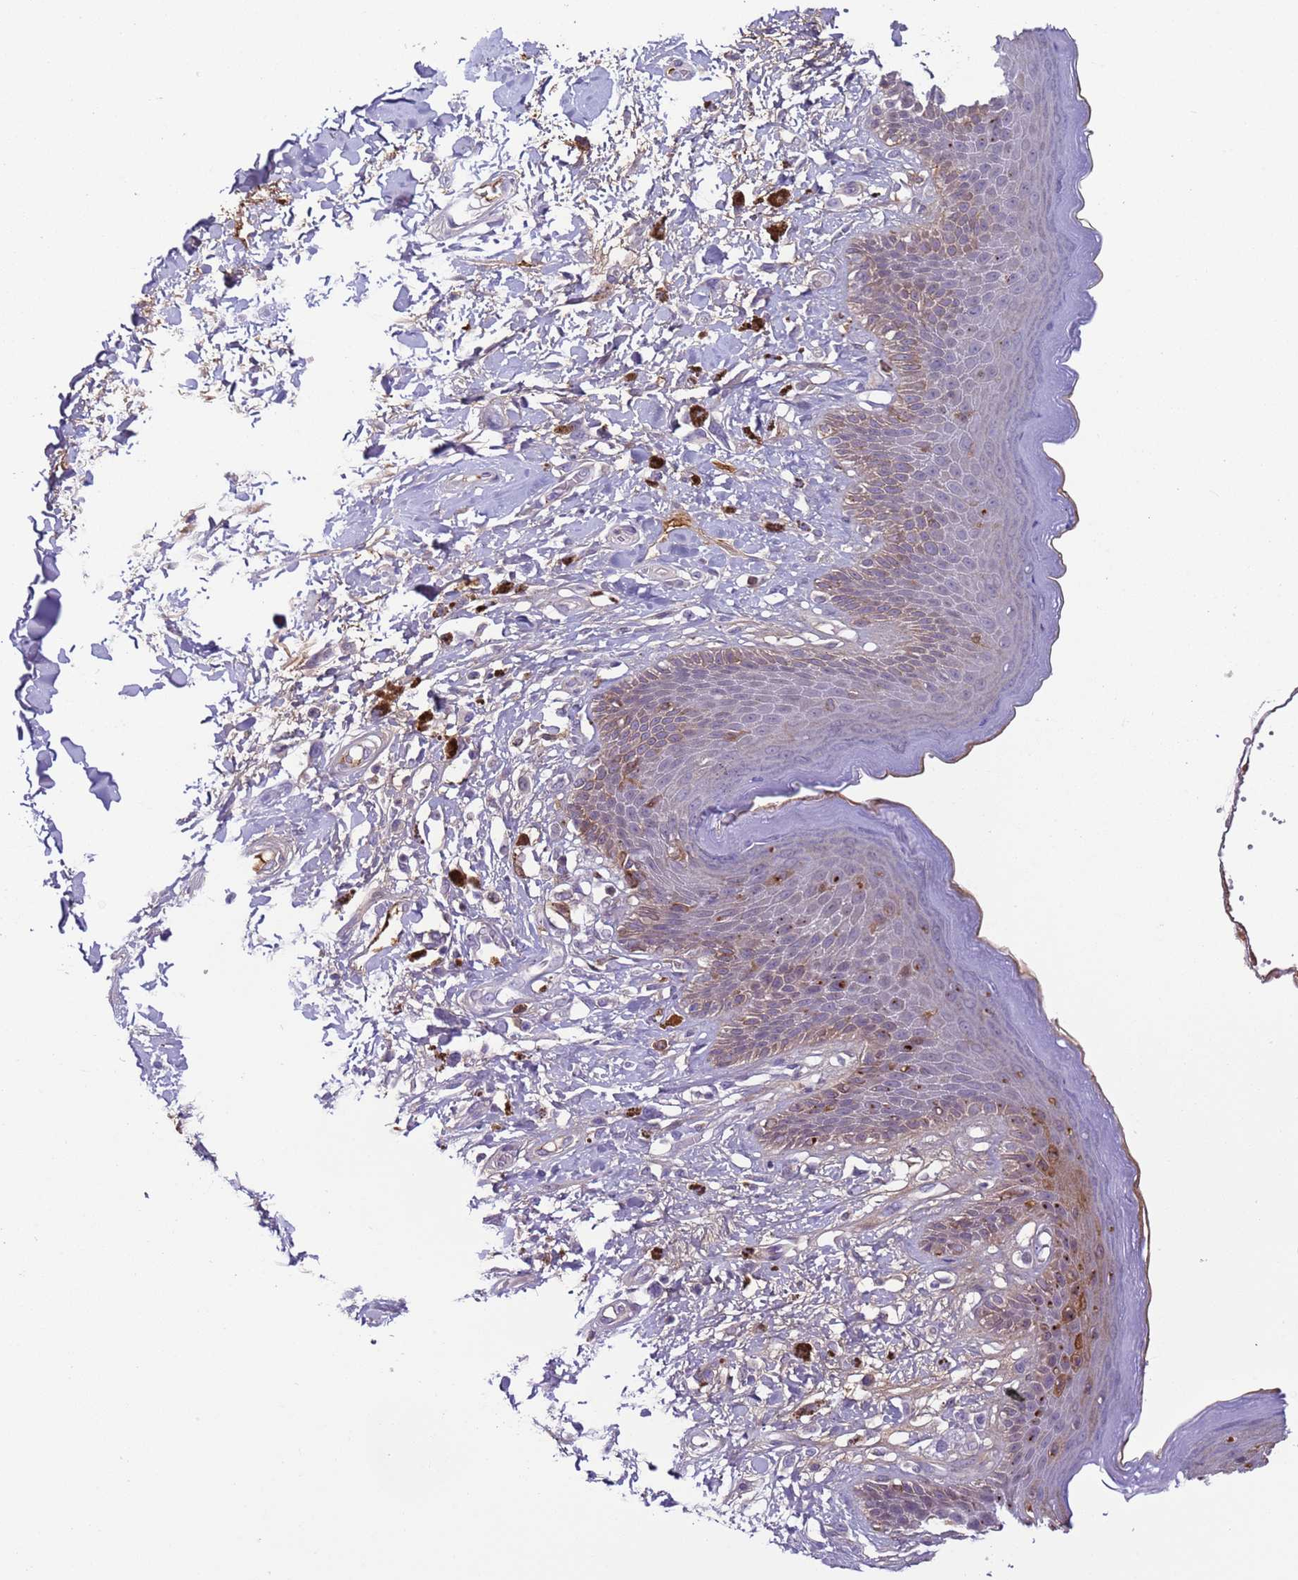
{"staining": {"intensity": "weak", "quantity": "25%-75%", "location": "cytoplasmic/membranous"}, "tissue": "skin", "cell_type": "Epidermal cells", "image_type": "normal", "snomed": [{"axis": "morphology", "description": "Normal tissue, NOS"}, {"axis": "topography", "description": "Anal"}], "caption": "This is a photomicrograph of immunohistochemistry (IHC) staining of normal skin, which shows weak expression in the cytoplasmic/membranous of epidermal cells.", "gene": "NPAP1", "patient": {"sex": "female", "age": 78}}